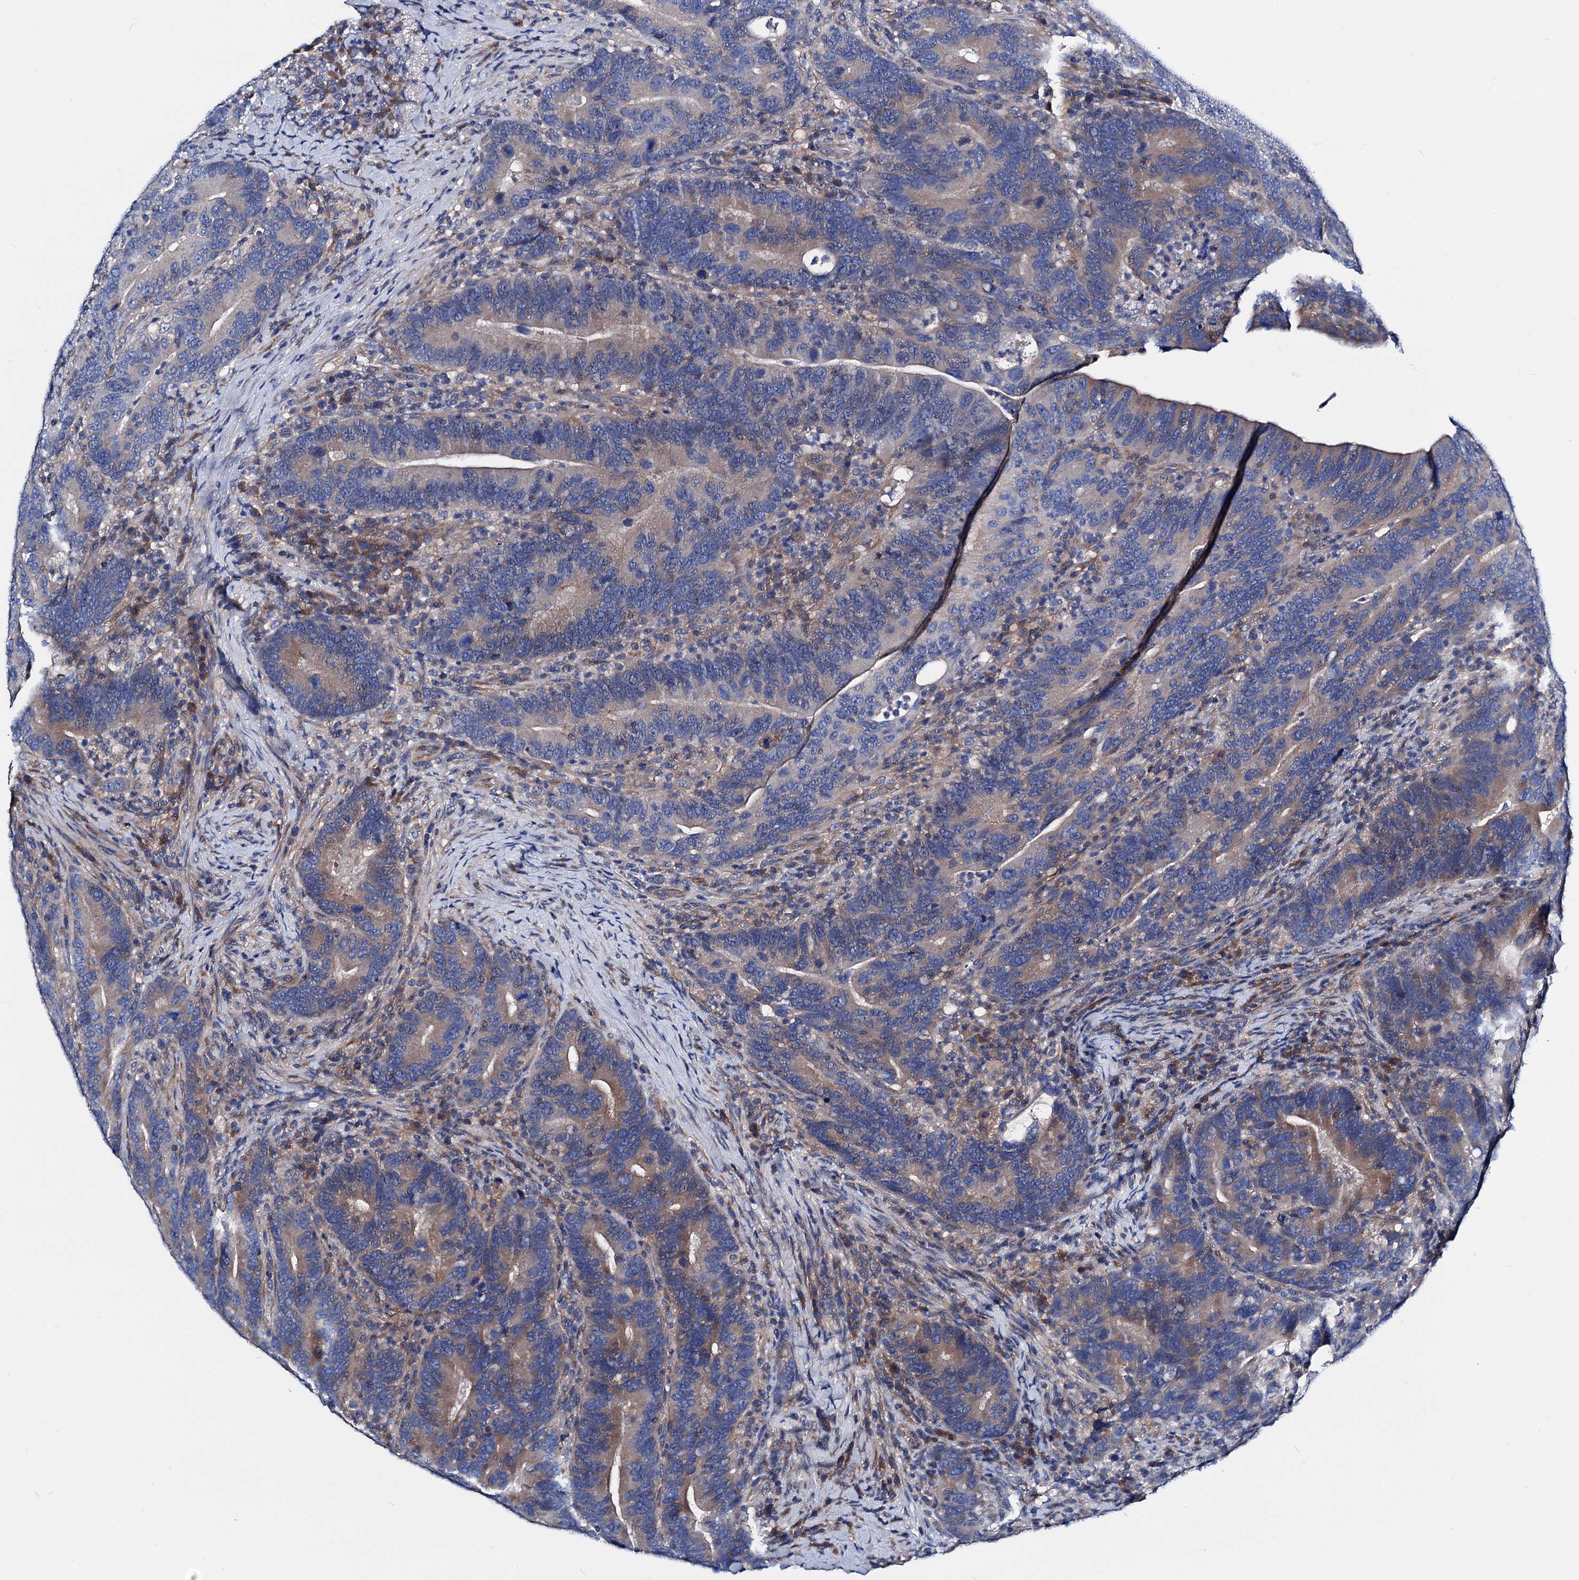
{"staining": {"intensity": "negative", "quantity": "none", "location": "none"}, "tissue": "colorectal cancer", "cell_type": "Tumor cells", "image_type": "cancer", "snomed": [{"axis": "morphology", "description": "Adenocarcinoma, NOS"}, {"axis": "topography", "description": "Colon"}], "caption": "DAB immunohistochemical staining of human colorectal cancer (adenocarcinoma) demonstrates no significant staining in tumor cells.", "gene": "GCOM1", "patient": {"sex": "female", "age": 66}}